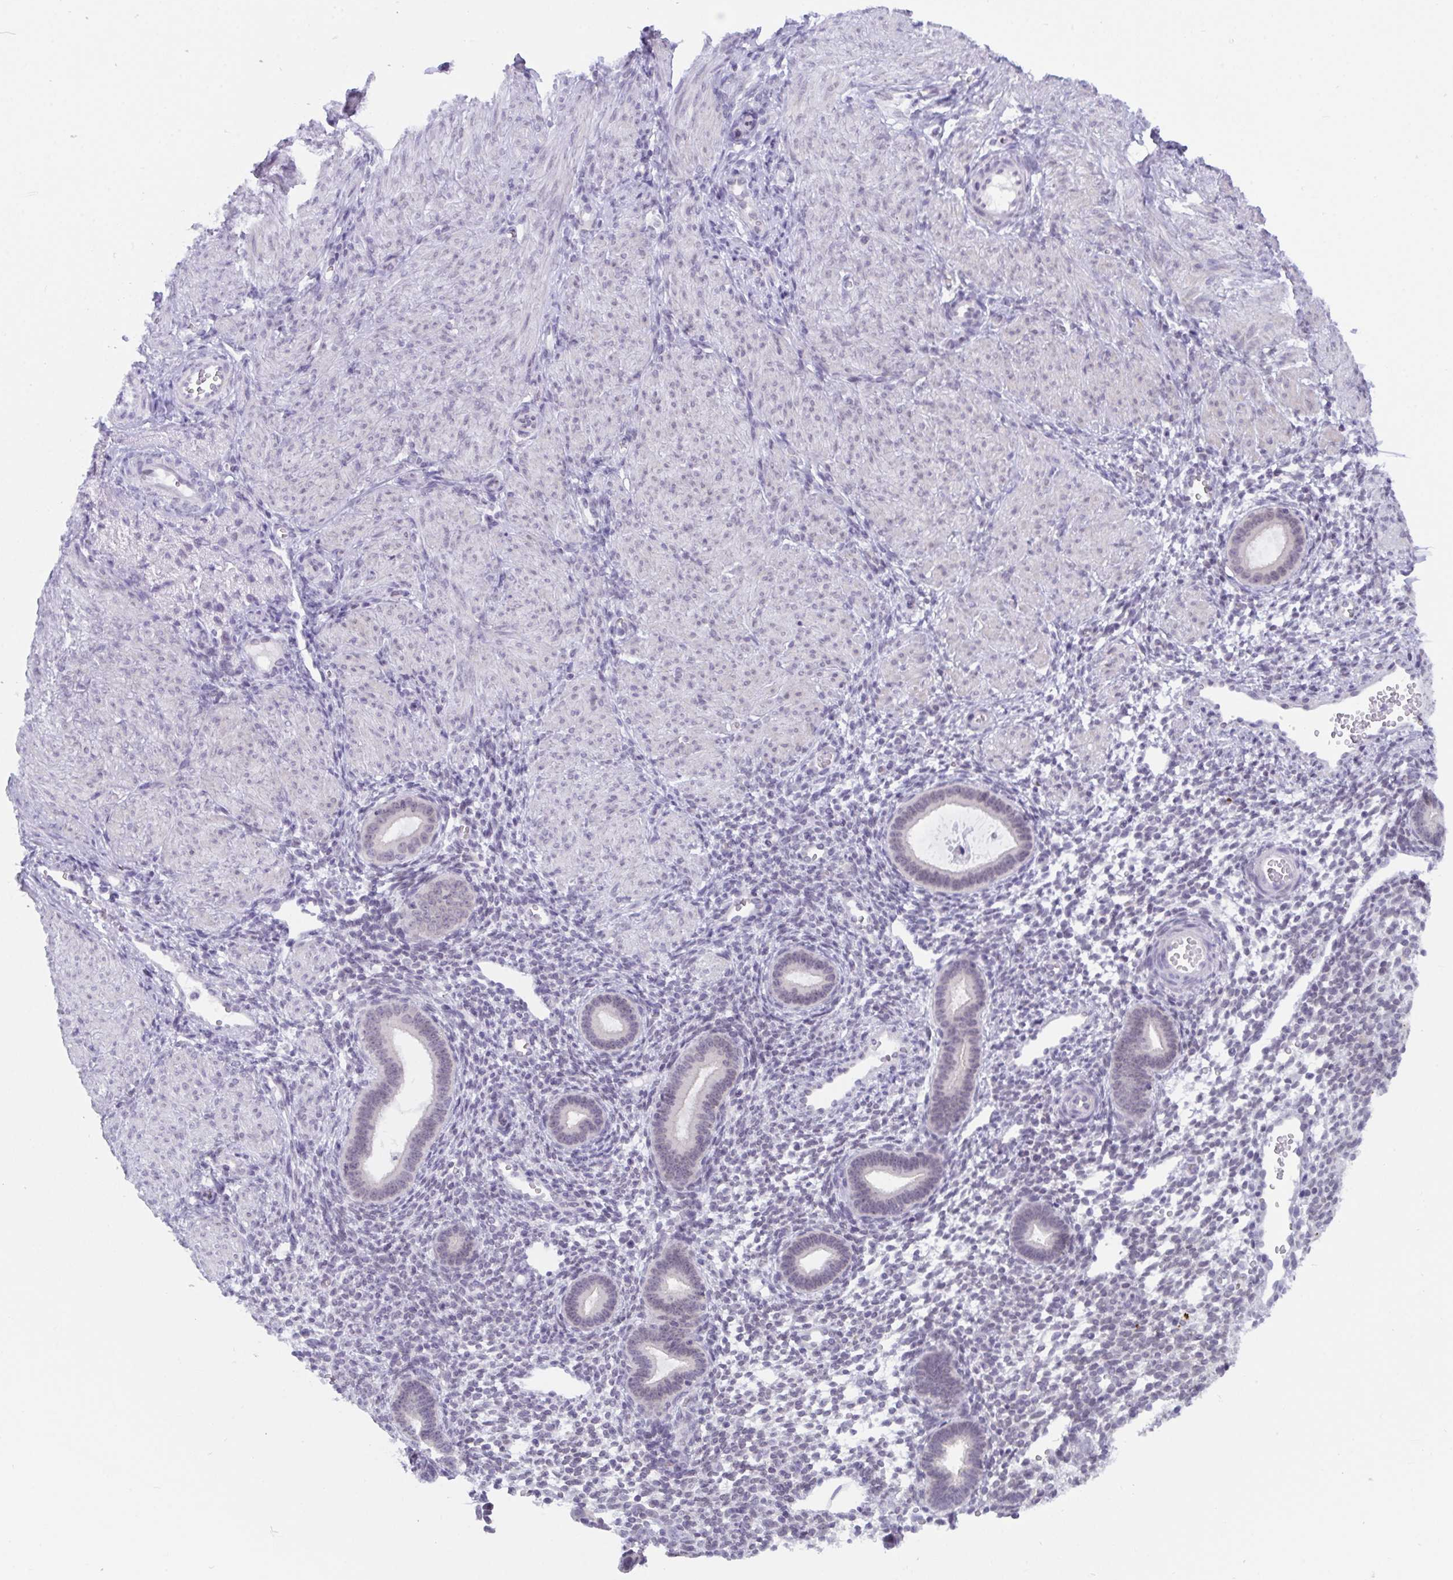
{"staining": {"intensity": "negative", "quantity": "none", "location": "none"}, "tissue": "endometrium", "cell_type": "Cells in endometrial stroma", "image_type": "normal", "snomed": [{"axis": "morphology", "description": "Normal tissue, NOS"}, {"axis": "topography", "description": "Endometrium"}], "caption": "This photomicrograph is of unremarkable endometrium stained with IHC to label a protein in brown with the nuclei are counter-stained blue. There is no staining in cells in endometrial stroma.", "gene": "BMAL2", "patient": {"sex": "female", "age": 36}}